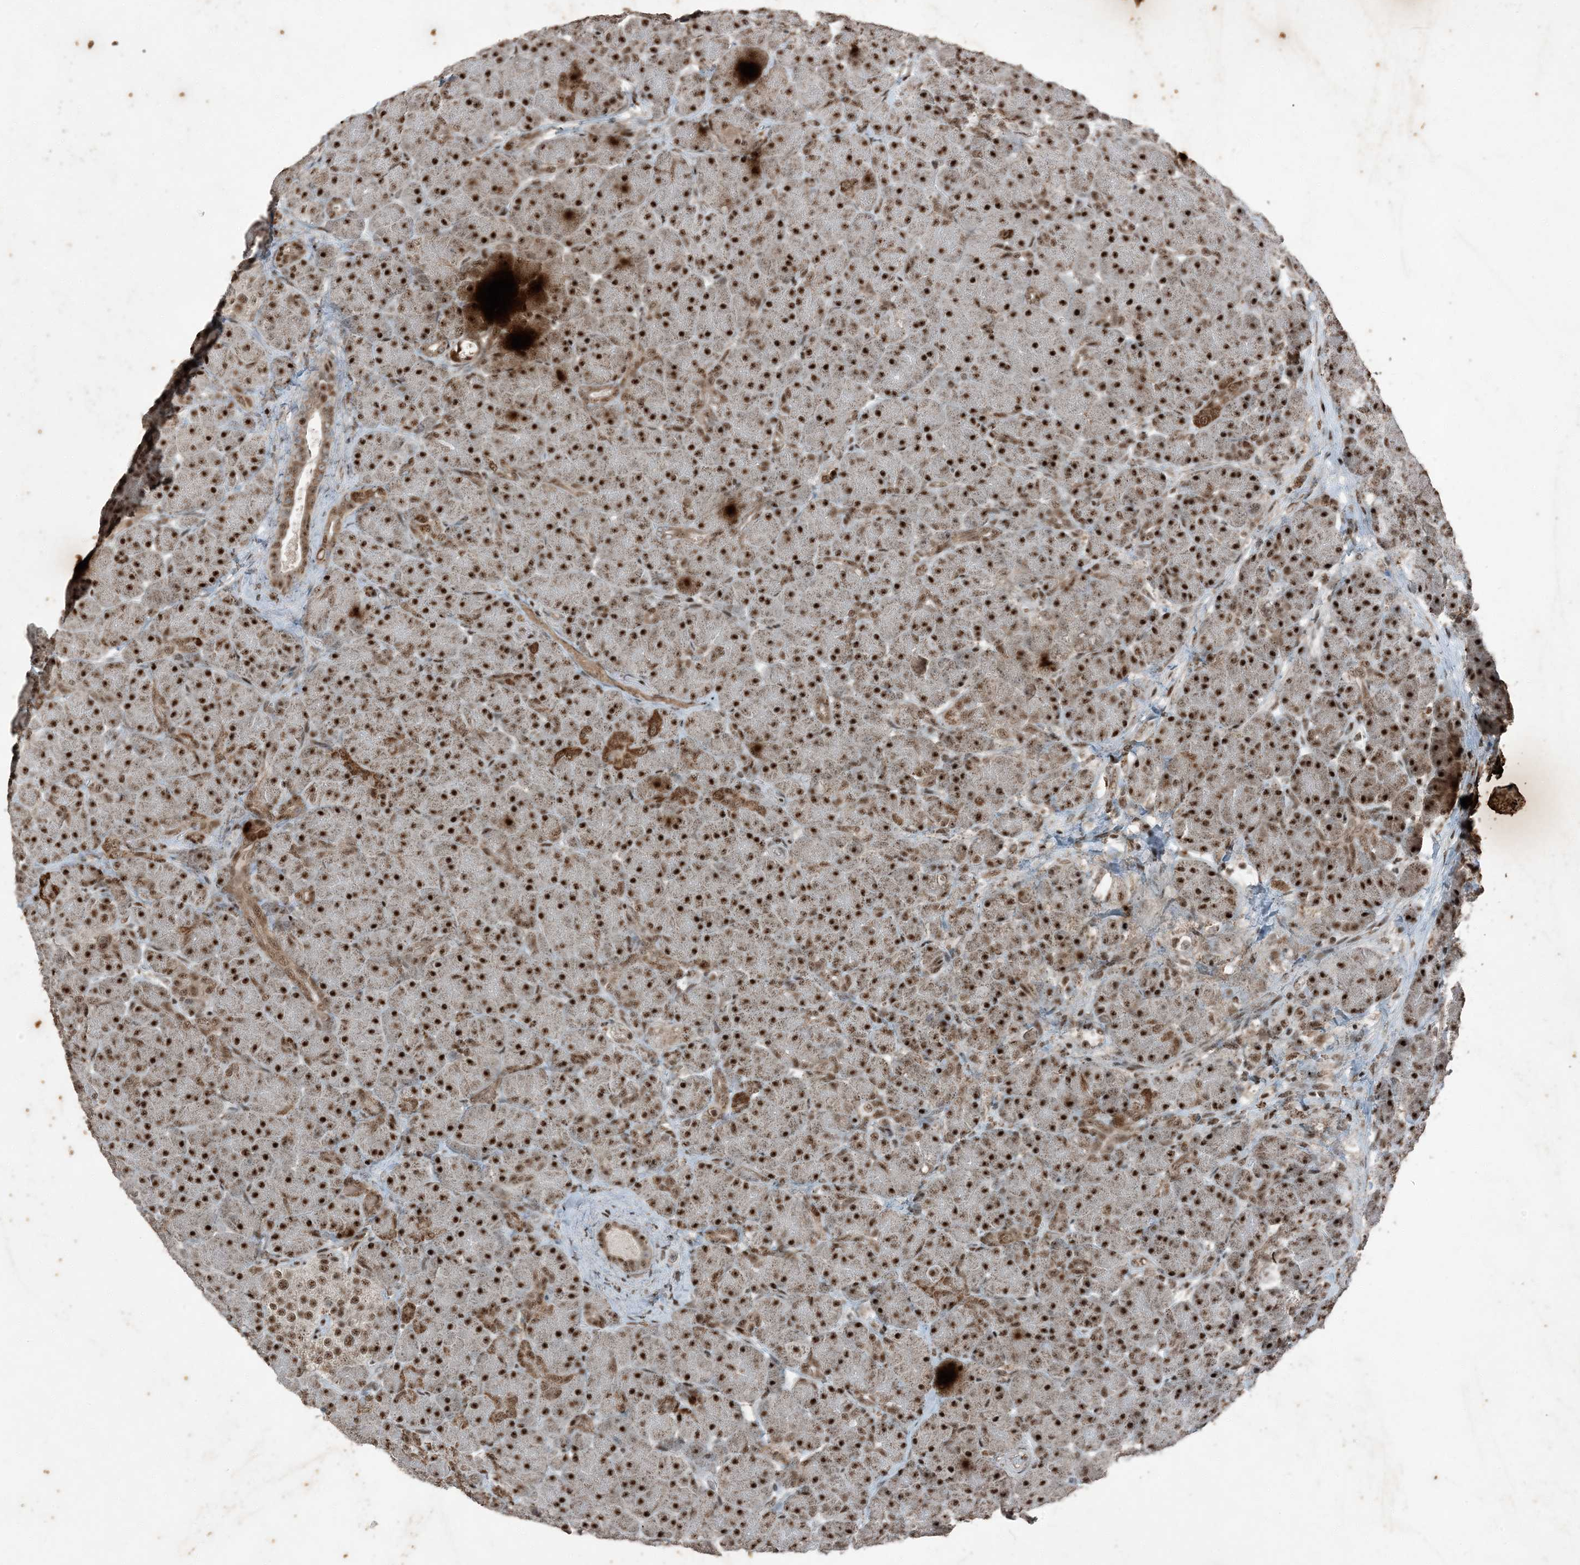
{"staining": {"intensity": "strong", "quantity": ">75%", "location": "cytoplasmic/membranous,nuclear"}, "tissue": "pancreas", "cell_type": "Exocrine glandular cells", "image_type": "normal", "snomed": [{"axis": "morphology", "description": "Normal tissue, NOS"}, {"axis": "topography", "description": "Pancreas"}], "caption": "Protein staining of benign pancreas exhibits strong cytoplasmic/membranous,nuclear expression in approximately >75% of exocrine glandular cells. The protein is shown in brown color, while the nuclei are stained blue.", "gene": "TADA2B", "patient": {"sex": "male", "age": 66}}